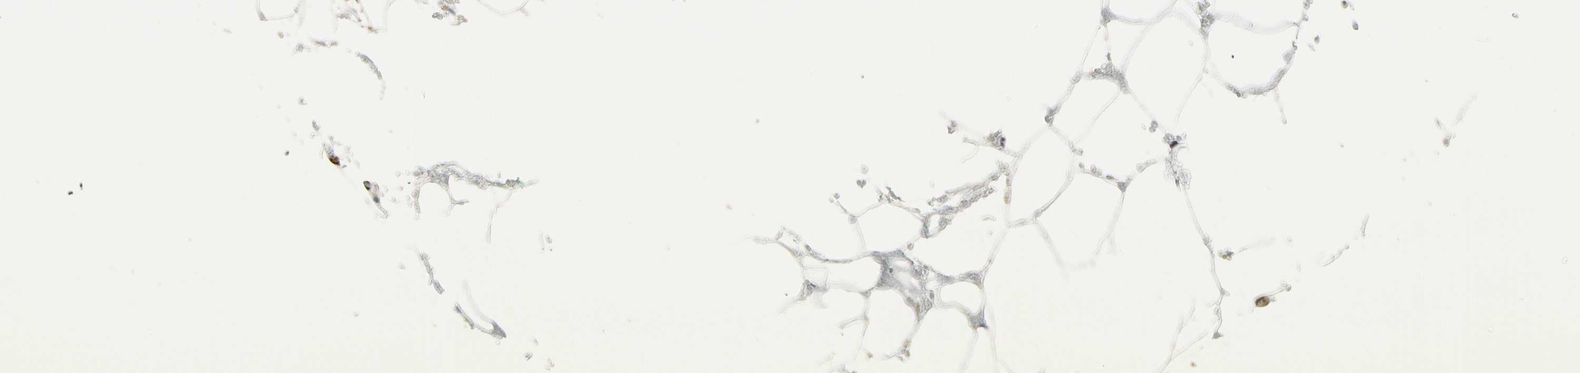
{"staining": {"intensity": "moderate", "quantity": ">75%", "location": "cytoplasmic/membranous"}, "tissue": "adipose tissue", "cell_type": "Adipocytes", "image_type": "normal", "snomed": [{"axis": "morphology", "description": "Normal tissue, NOS"}, {"axis": "topography", "description": "Breast"}, {"axis": "topography", "description": "Adipose tissue"}], "caption": "IHC (DAB) staining of unremarkable human adipose tissue reveals moderate cytoplasmic/membranous protein staining in about >75% of adipocytes. Using DAB (brown) and hematoxylin (blue) stains, captured at high magnification using brightfield microscopy.", "gene": "PARP14", "patient": {"sex": "female", "age": 25}}